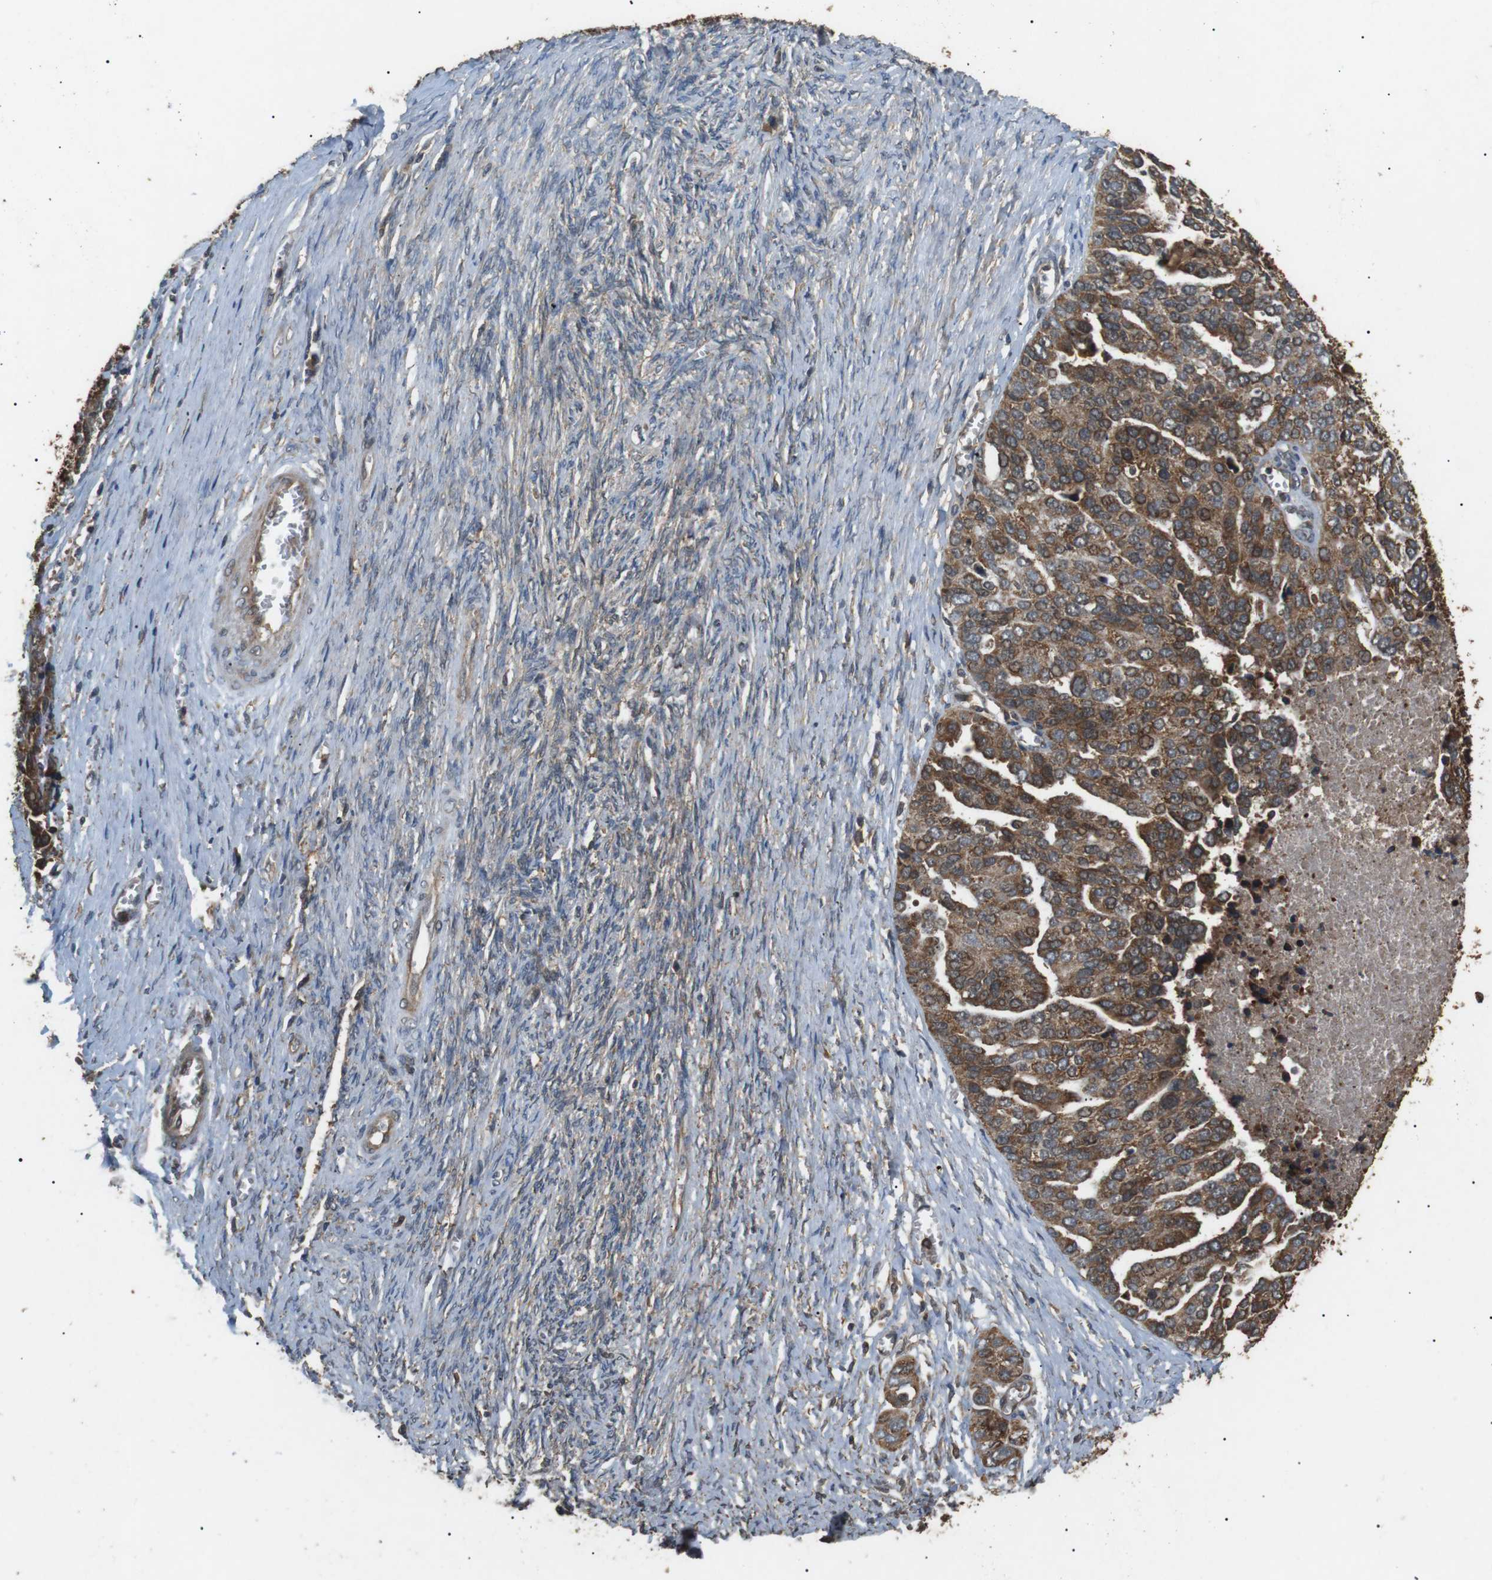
{"staining": {"intensity": "moderate", "quantity": ">75%", "location": "cytoplasmic/membranous"}, "tissue": "ovarian cancer", "cell_type": "Tumor cells", "image_type": "cancer", "snomed": [{"axis": "morphology", "description": "Cystadenocarcinoma, serous, NOS"}, {"axis": "topography", "description": "Ovary"}], "caption": "Immunohistochemistry (IHC) image of human ovarian serous cystadenocarcinoma stained for a protein (brown), which shows medium levels of moderate cytoplasmic/membranous staining in approximately >75% of tumor cells.", "gene": "TBC1D15", "patient": {"sex": "female", "age": 44}}